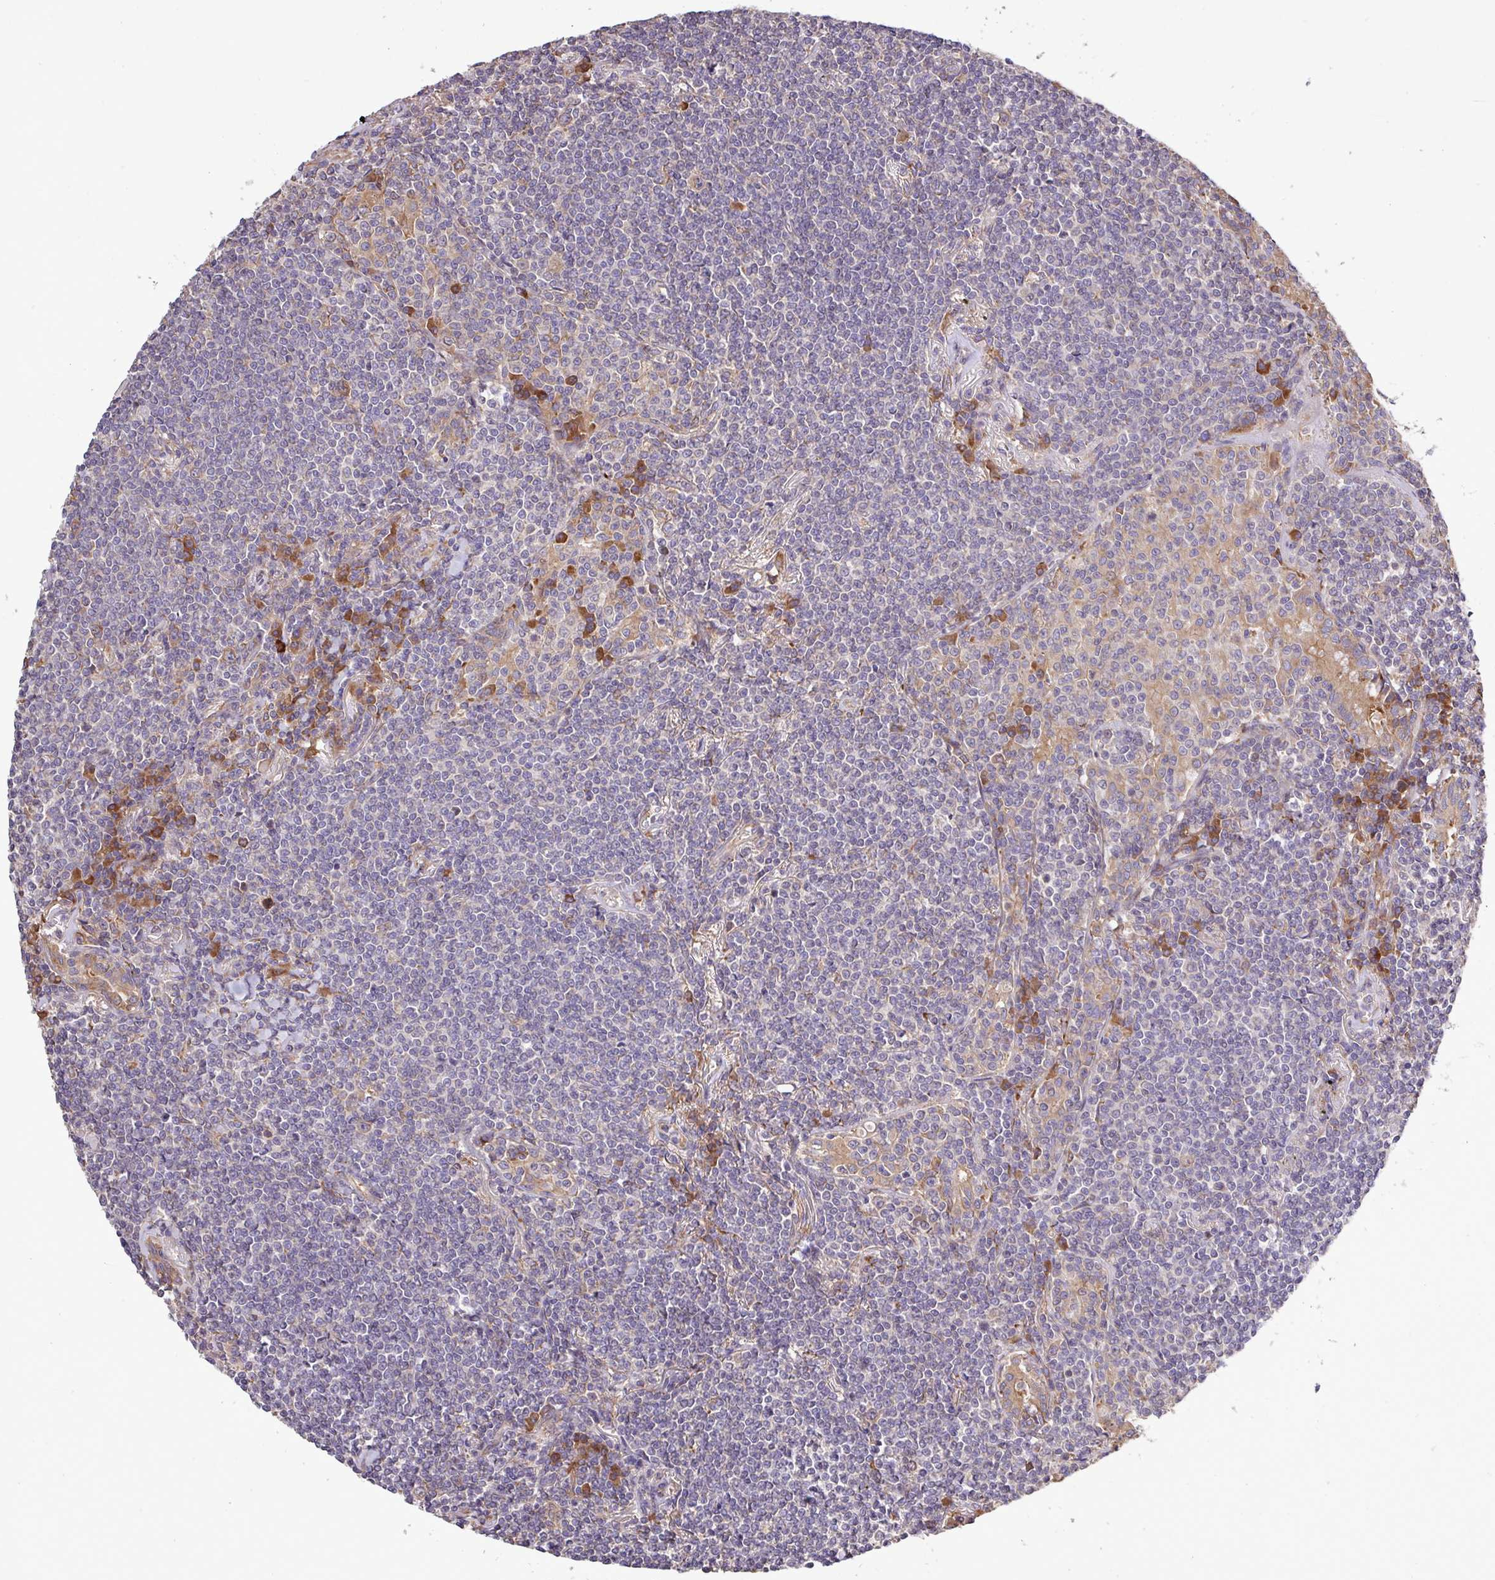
{"staining": {"intensity": "negative", "quantity": "none", "location": "none"}, "tissue": "lymphoma", "cell_type": "Tumor cells", "image_type": "cancer", "snomed": [{"axis": "morphology", "description": "Malignant lymphoma, non-Hodgkin's type, Low grade"}, {"axis": "topography", "description": "Lung"}], "caption": "Micrograph shows no protein positivity in tumor cells of lymphoma tissue.", "gene": "MEGF6", "patient": {"sex": "female", "age": 71}}